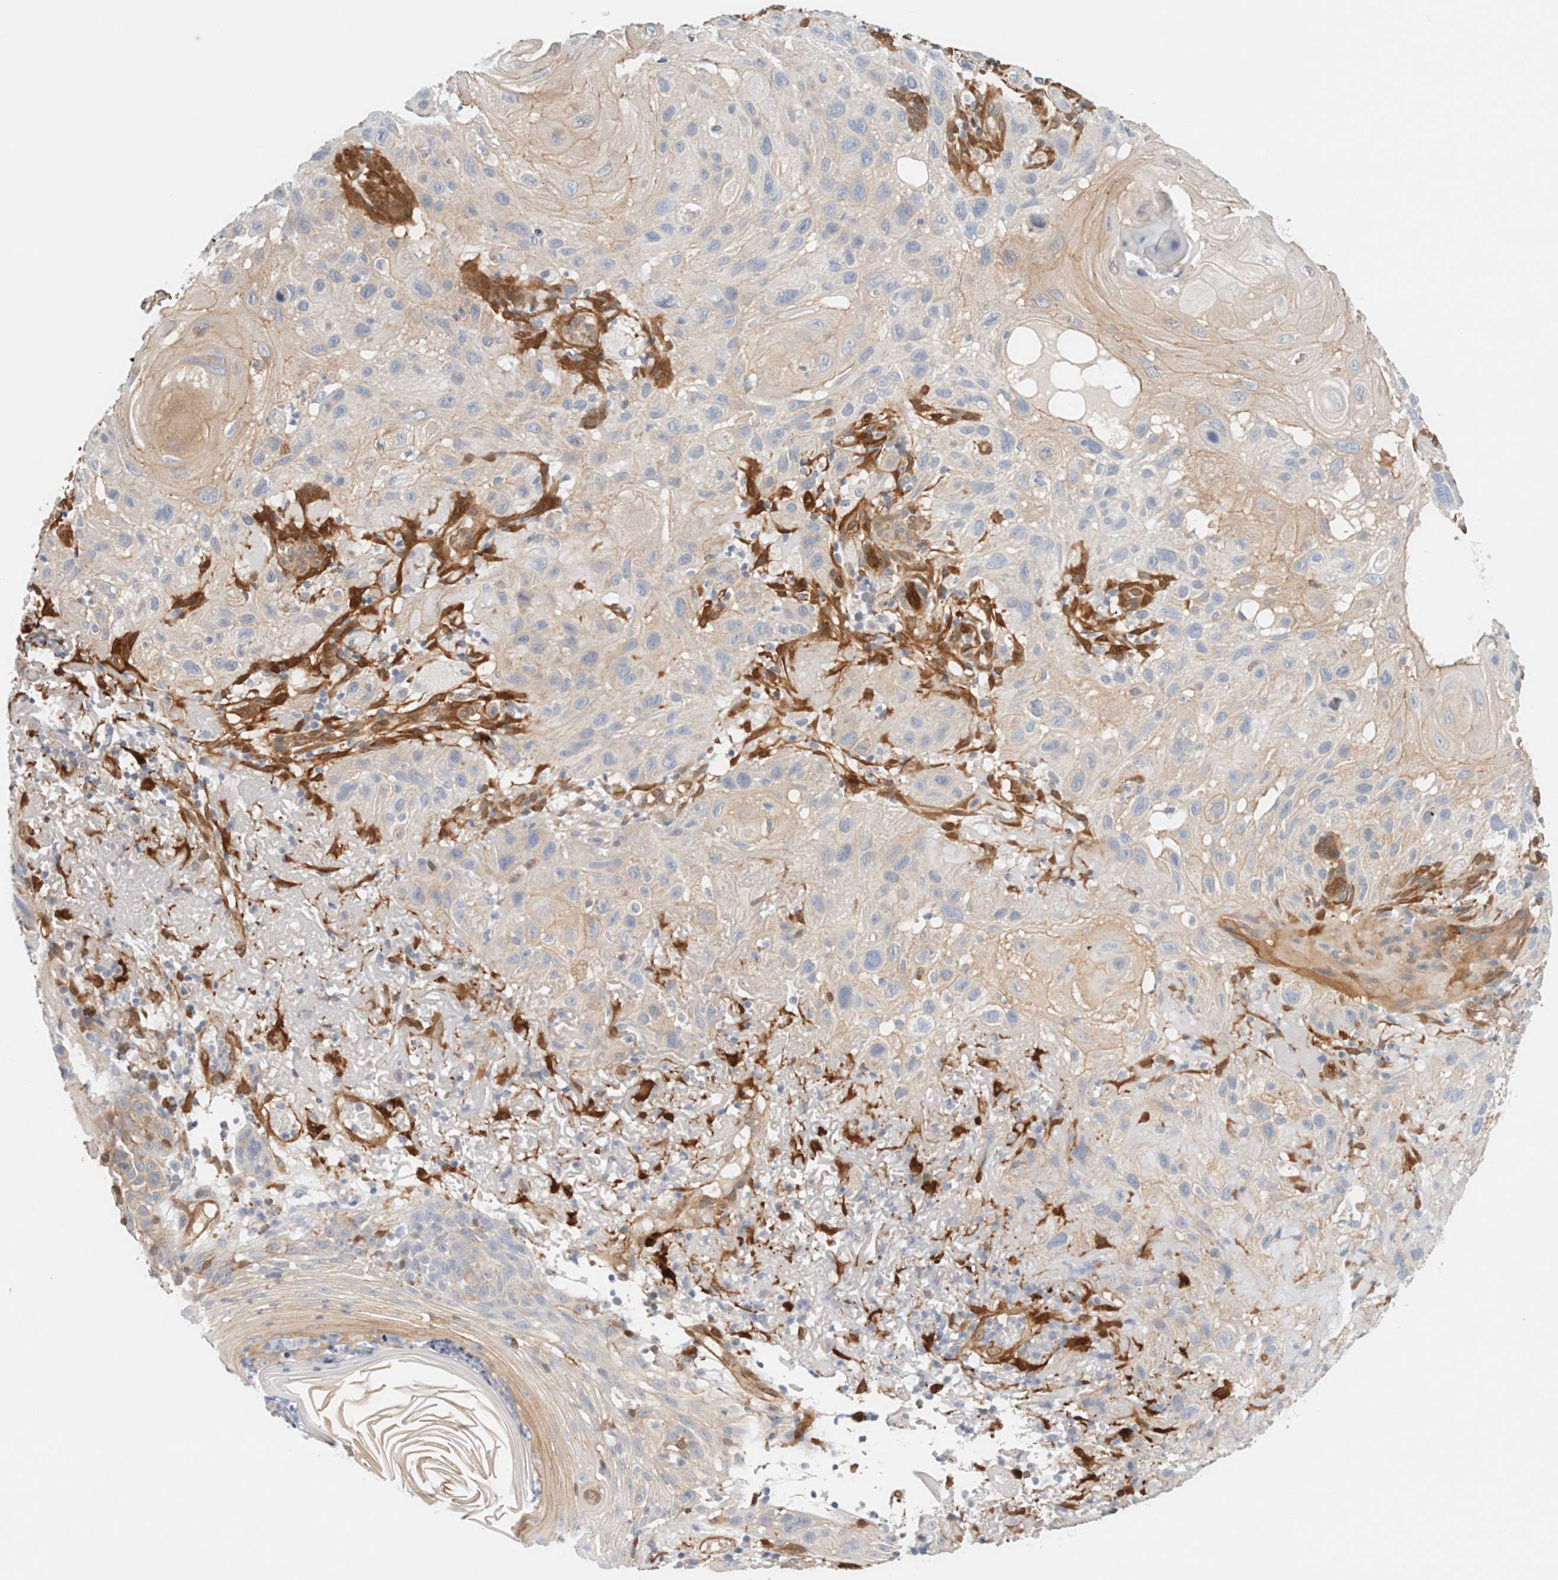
{"staining": {"intensity": "weak", "quantity": "<25%", "location": "cytoplasmic/membranous"}, "tissue": "skin cancer", "cell_type": "Tumor cells", "image_type": "cancer", "snomed": [{"axis": "morphology", "description": "Squamous cell carcinoma, NOS"}, {"axis": "topography", "description": "Skin"}], "caption": "This photomicrograph is of skin cancer (squamous cell carcinoma) stained with immunohistochemistry (IHC) to label a protein in brown with the nuclei are counter-stained blue. There is no positivity in tumor cells. (DAB (3,3'-diaminobenzidine) immunohistochemistry visualized using brightfield microscopy, high magnification).", "gene": "LMCD1", "patient": {"sex": "female", "age": 96}}